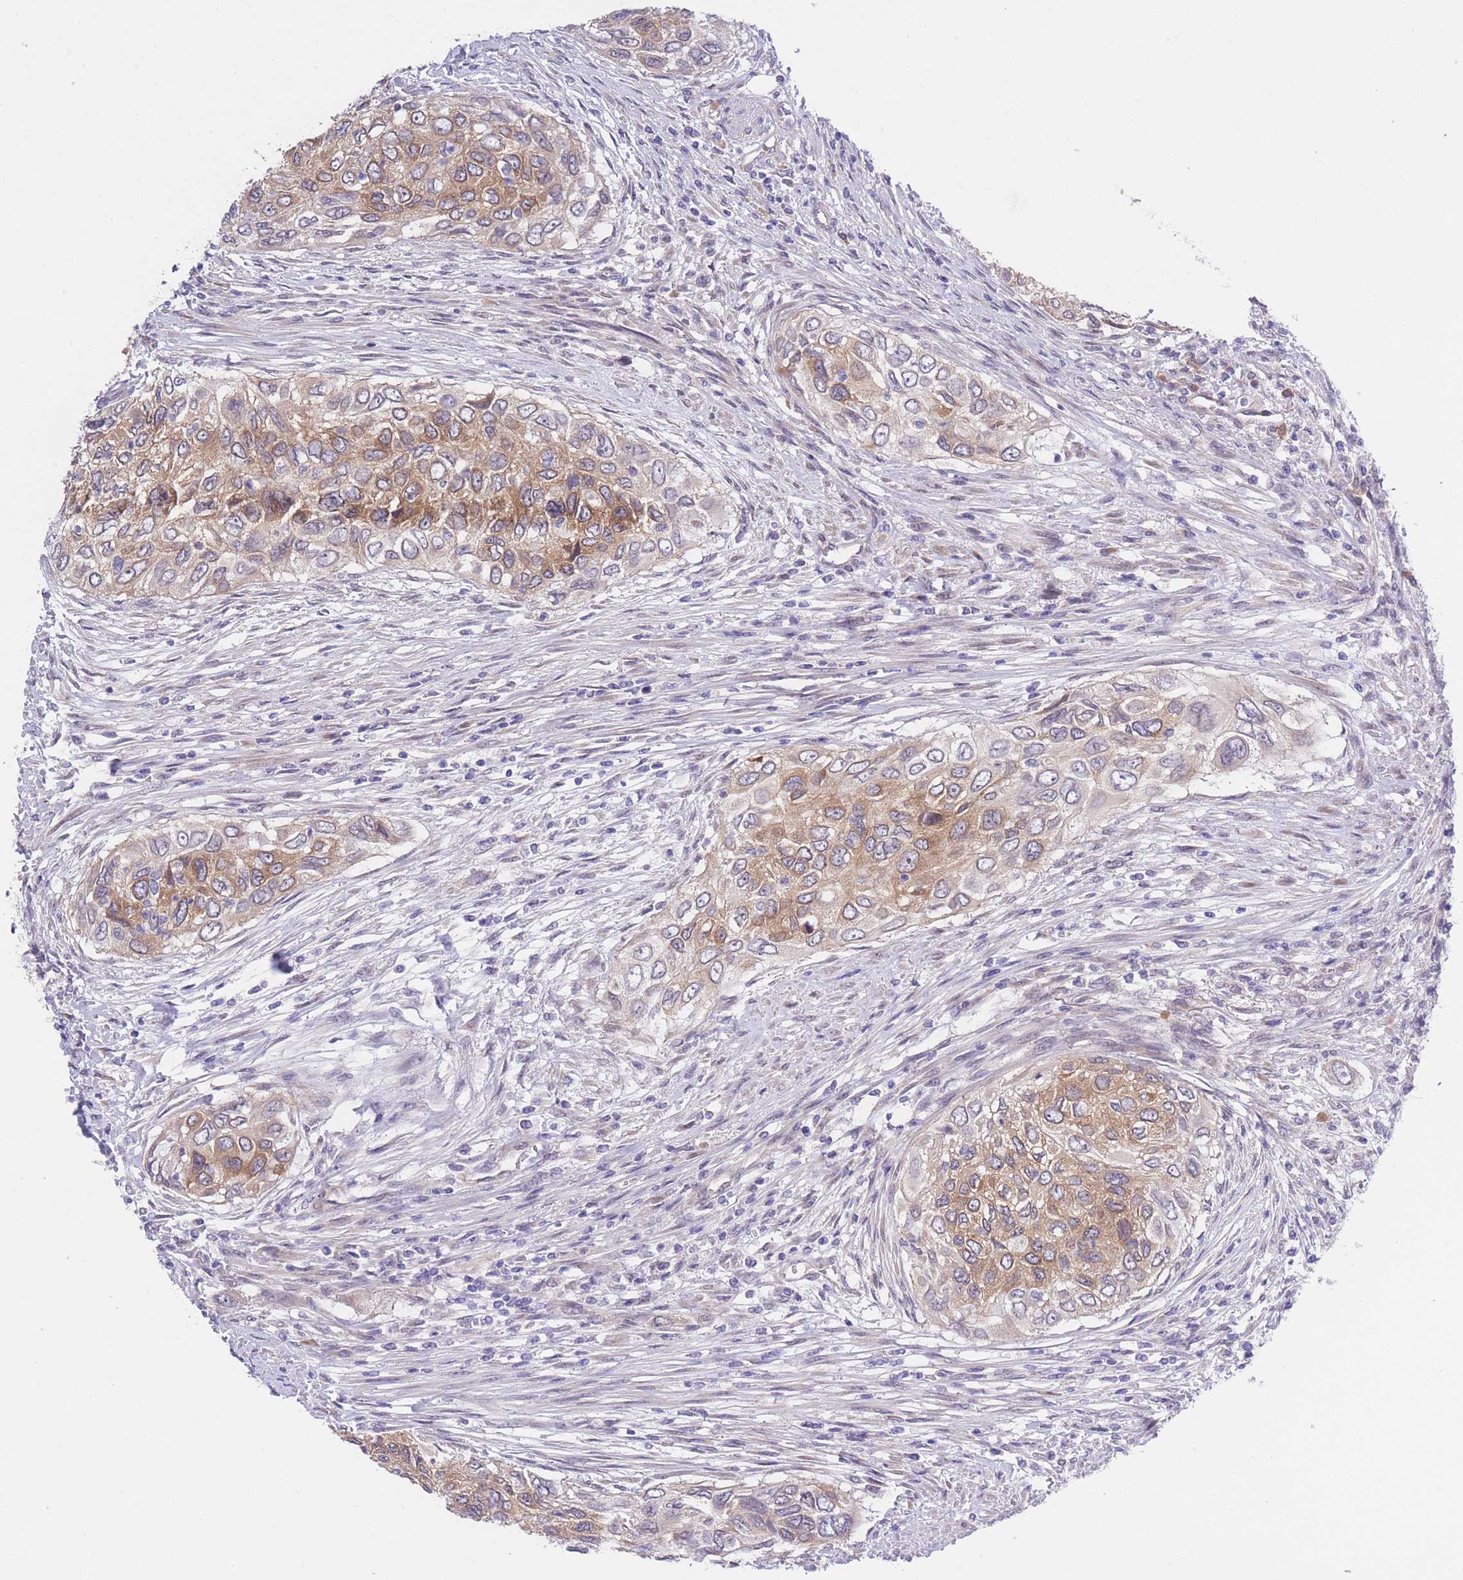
{"staining": {"intensity": "moderate", "quantity": ">75%", "location": "cytoplasmic/membranous"}, "tissue": "urothelial cancer", "cell_type": "Tumor cells", "image_type": "cancer", "snomed": [{"axis": "morphology", "description": "Urothelial carcinoma, High grade"}, {"axis": "topography", "description": "Urinary bladder"}], "caption": "High-power microscopy captured an IHC photomicrograph of high-grade urothelial carcinoma, revealing moderate cytoplasmic/membranous positivity in approximately >75% of tumor cells.", "gene": "WWOX", "patient": {"sex": "female", "age": 60}}